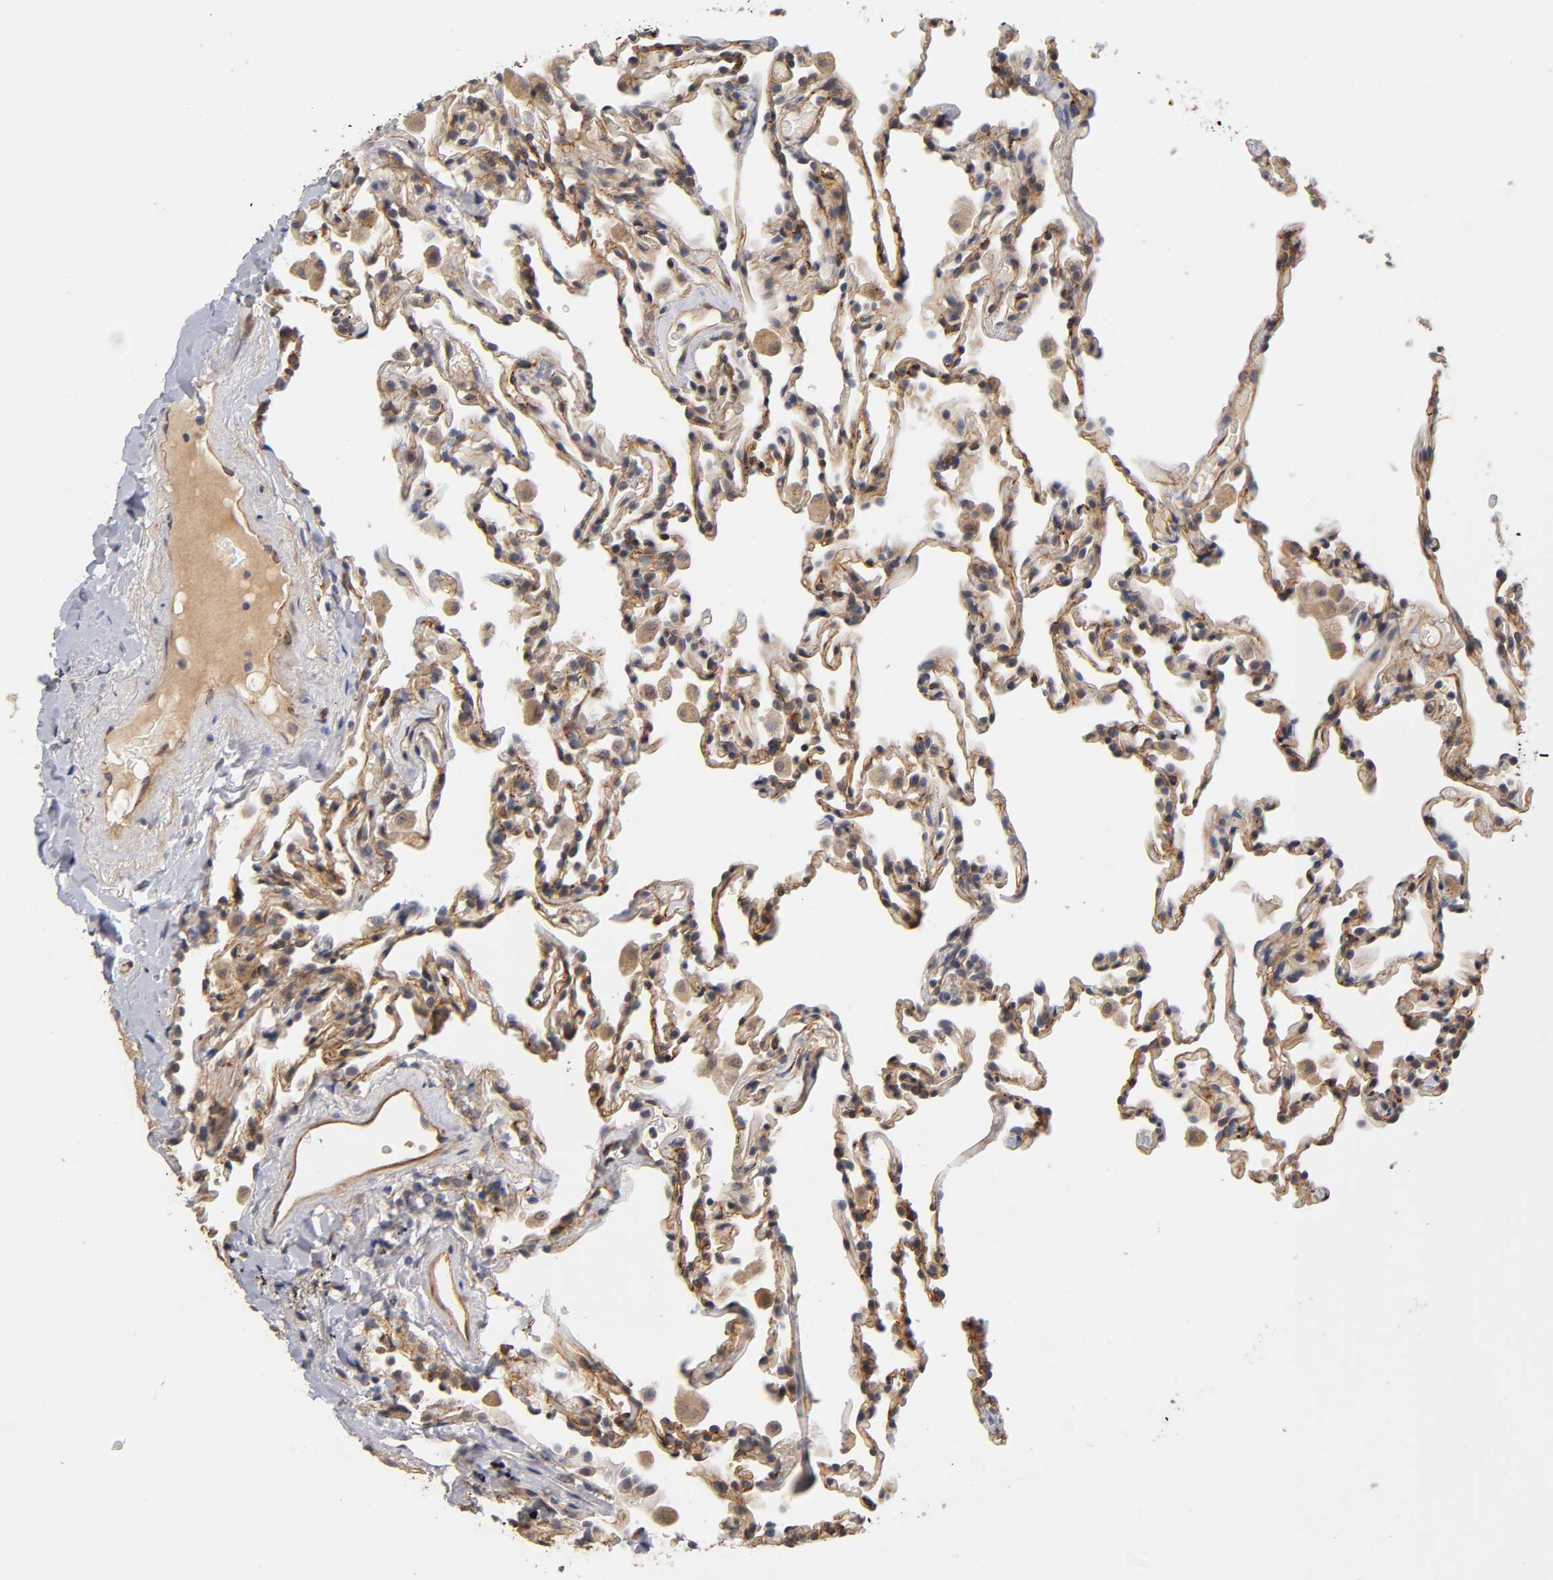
{"staining": {"intensity": "weak", "quantity": "25%-75%", "location": "cytoplasmic/membranous"}, "tissue": "lung", "cell_type": "Alveolar cells", "image_type": "normal", "snomed": [{"axis": "morphology", "description": "Normal tissue, NOS"}, {"axis": "morphology", "description": "Soft tissue tumor metastatic"}, {"axis": "topography", "description": "Lung"}], "caption": "Lung stained with immunohistochemistry reveals weak cytoplasmic/membranous expression in about 25%-75% of alveolar cells.", "gene": "LAMB1", "patient": {"sex": "male", "age": 59}}